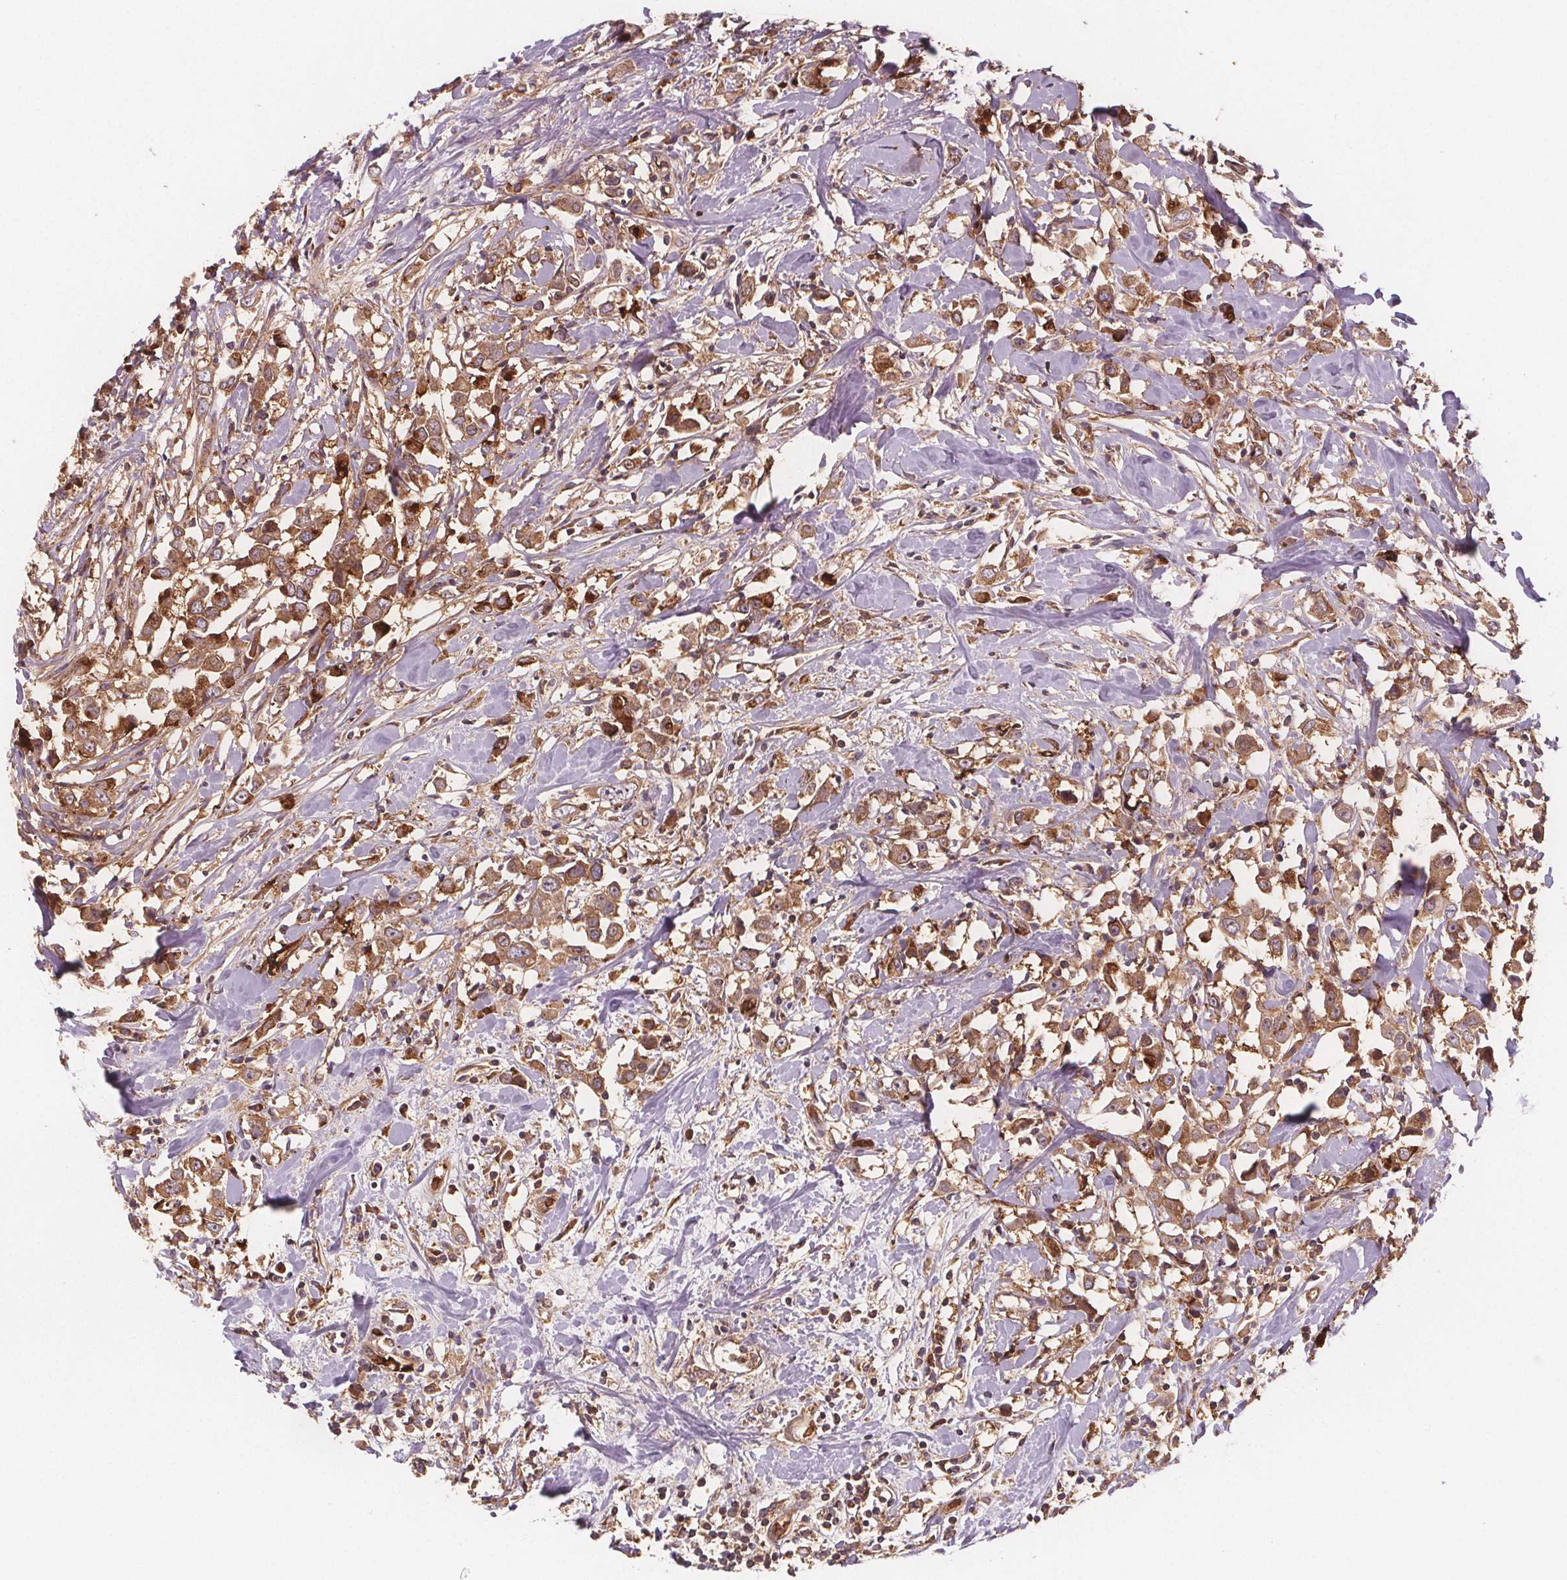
{"staining": {"intensity": "moderate", "quantity": ">75%", "location": "cytoplasmic/membranous"}, "tissue": "breast cancer", "cell_type": "Tumor cells", "image_type": "cancer", "snomed": [{"axis": "morphology", "description": "Duct carcinoma"}, {"axis": "topography", "description": "Breast"}], "caption": "Protein staining of invasive ductal carcinoma (breast) tissue displays moderate cytoplasmic/membranous staining in about >75% of tumor cells.", "gene": "EIF3D", "patient": {"sex": "female", "age": 61}}